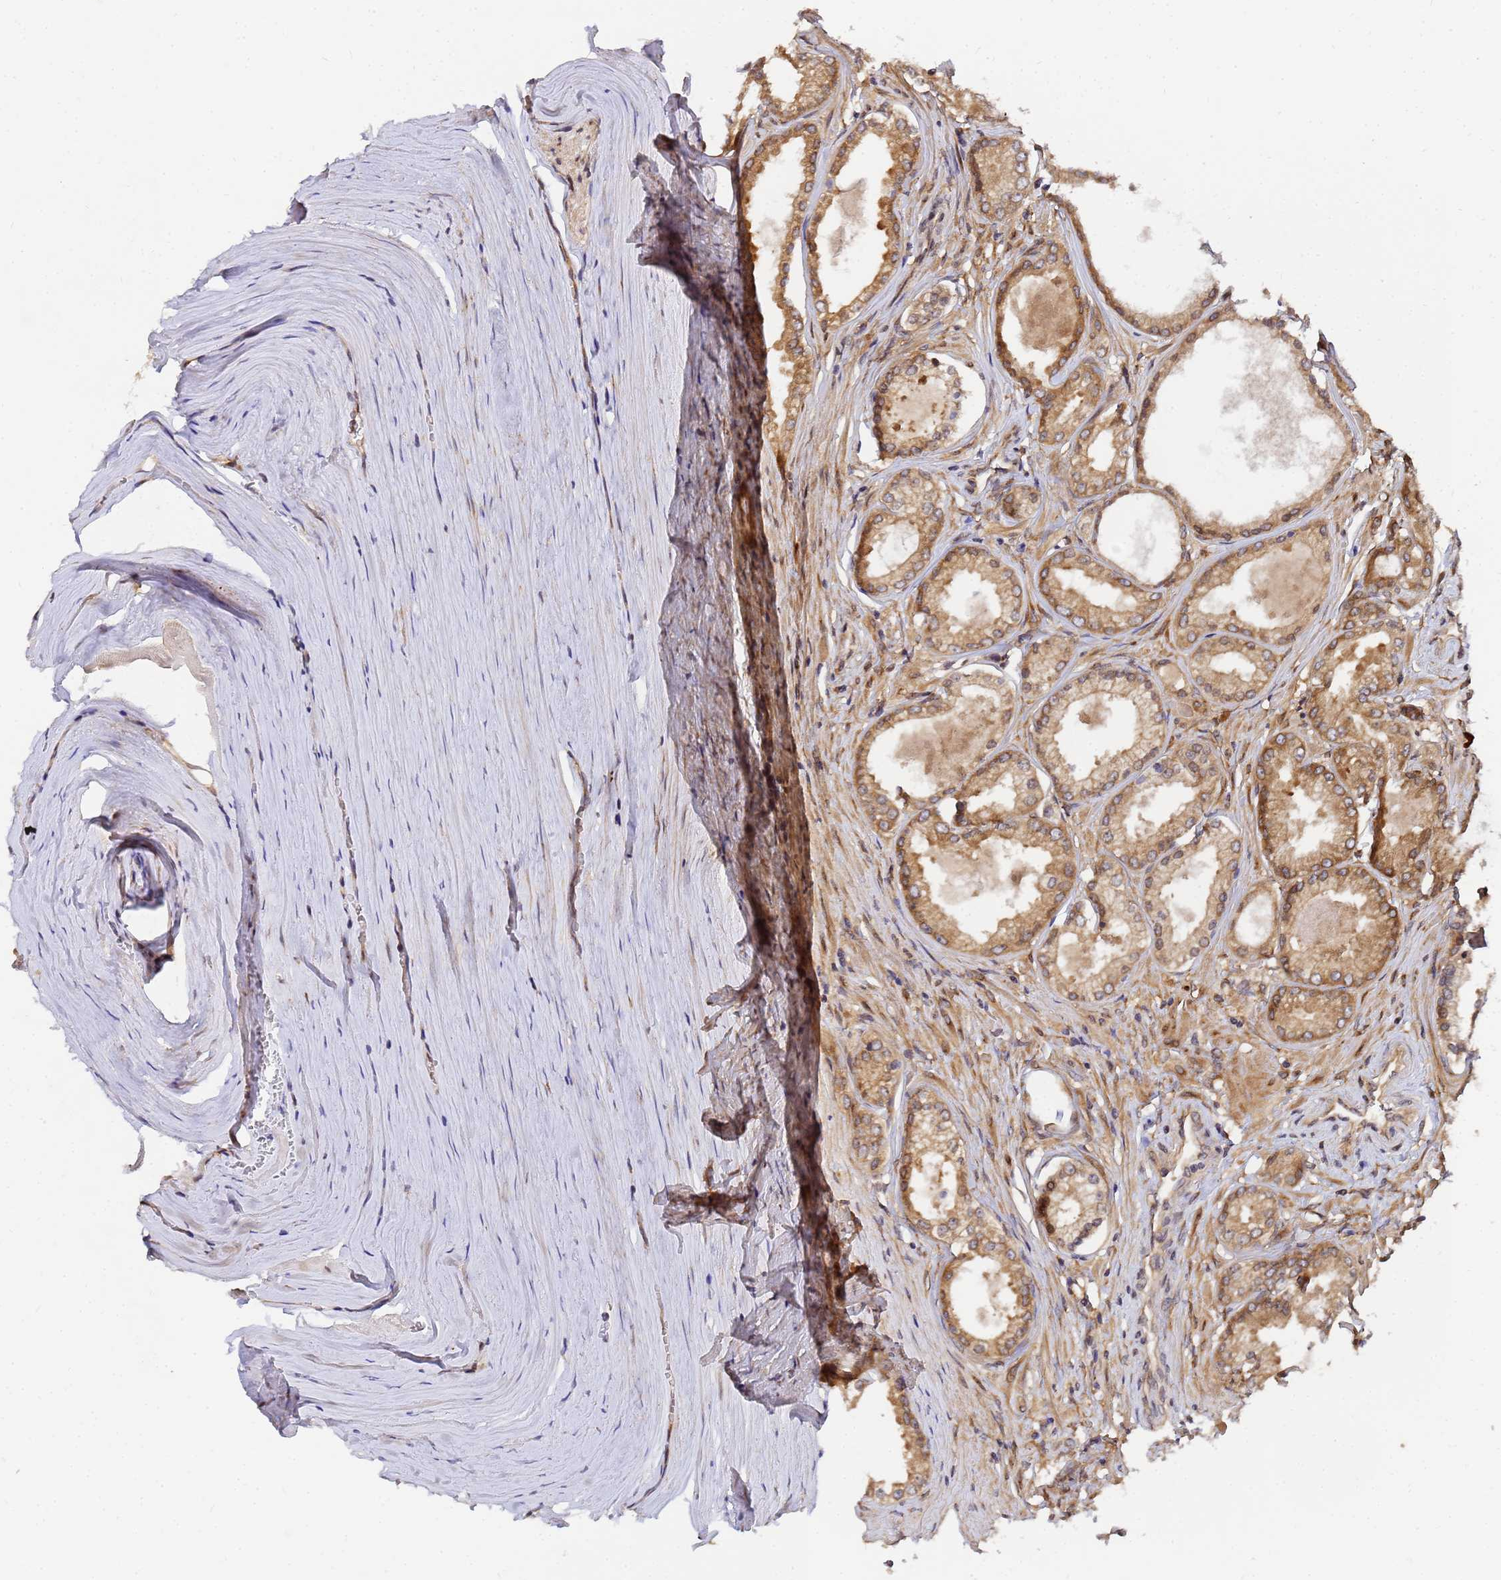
{"staining": {"intensity": "moderate", "quantity": ">75%", "location": "cytoplasmic/membranous"}, "tissue": "prostate cancer", "cell_type": "Tumor cells", "image_type": "cancer", "snomed": [{"axis": "morphology", "description": "Adenocarcinoma, High grade"}, {"axis": "topography", "description": "Prostate"}], "caption": "Immunohistochemical staining of adenocarcinoma (high-grade) (prostate) shows moderate cytoplasmic/membranous protein expression in about >75% of tumor cells. (brown staining indicates protein expression, while blue staining denotes nuclei).", "gene": "UNC93B1", "patient": {"sex": "male", "age": 68}}